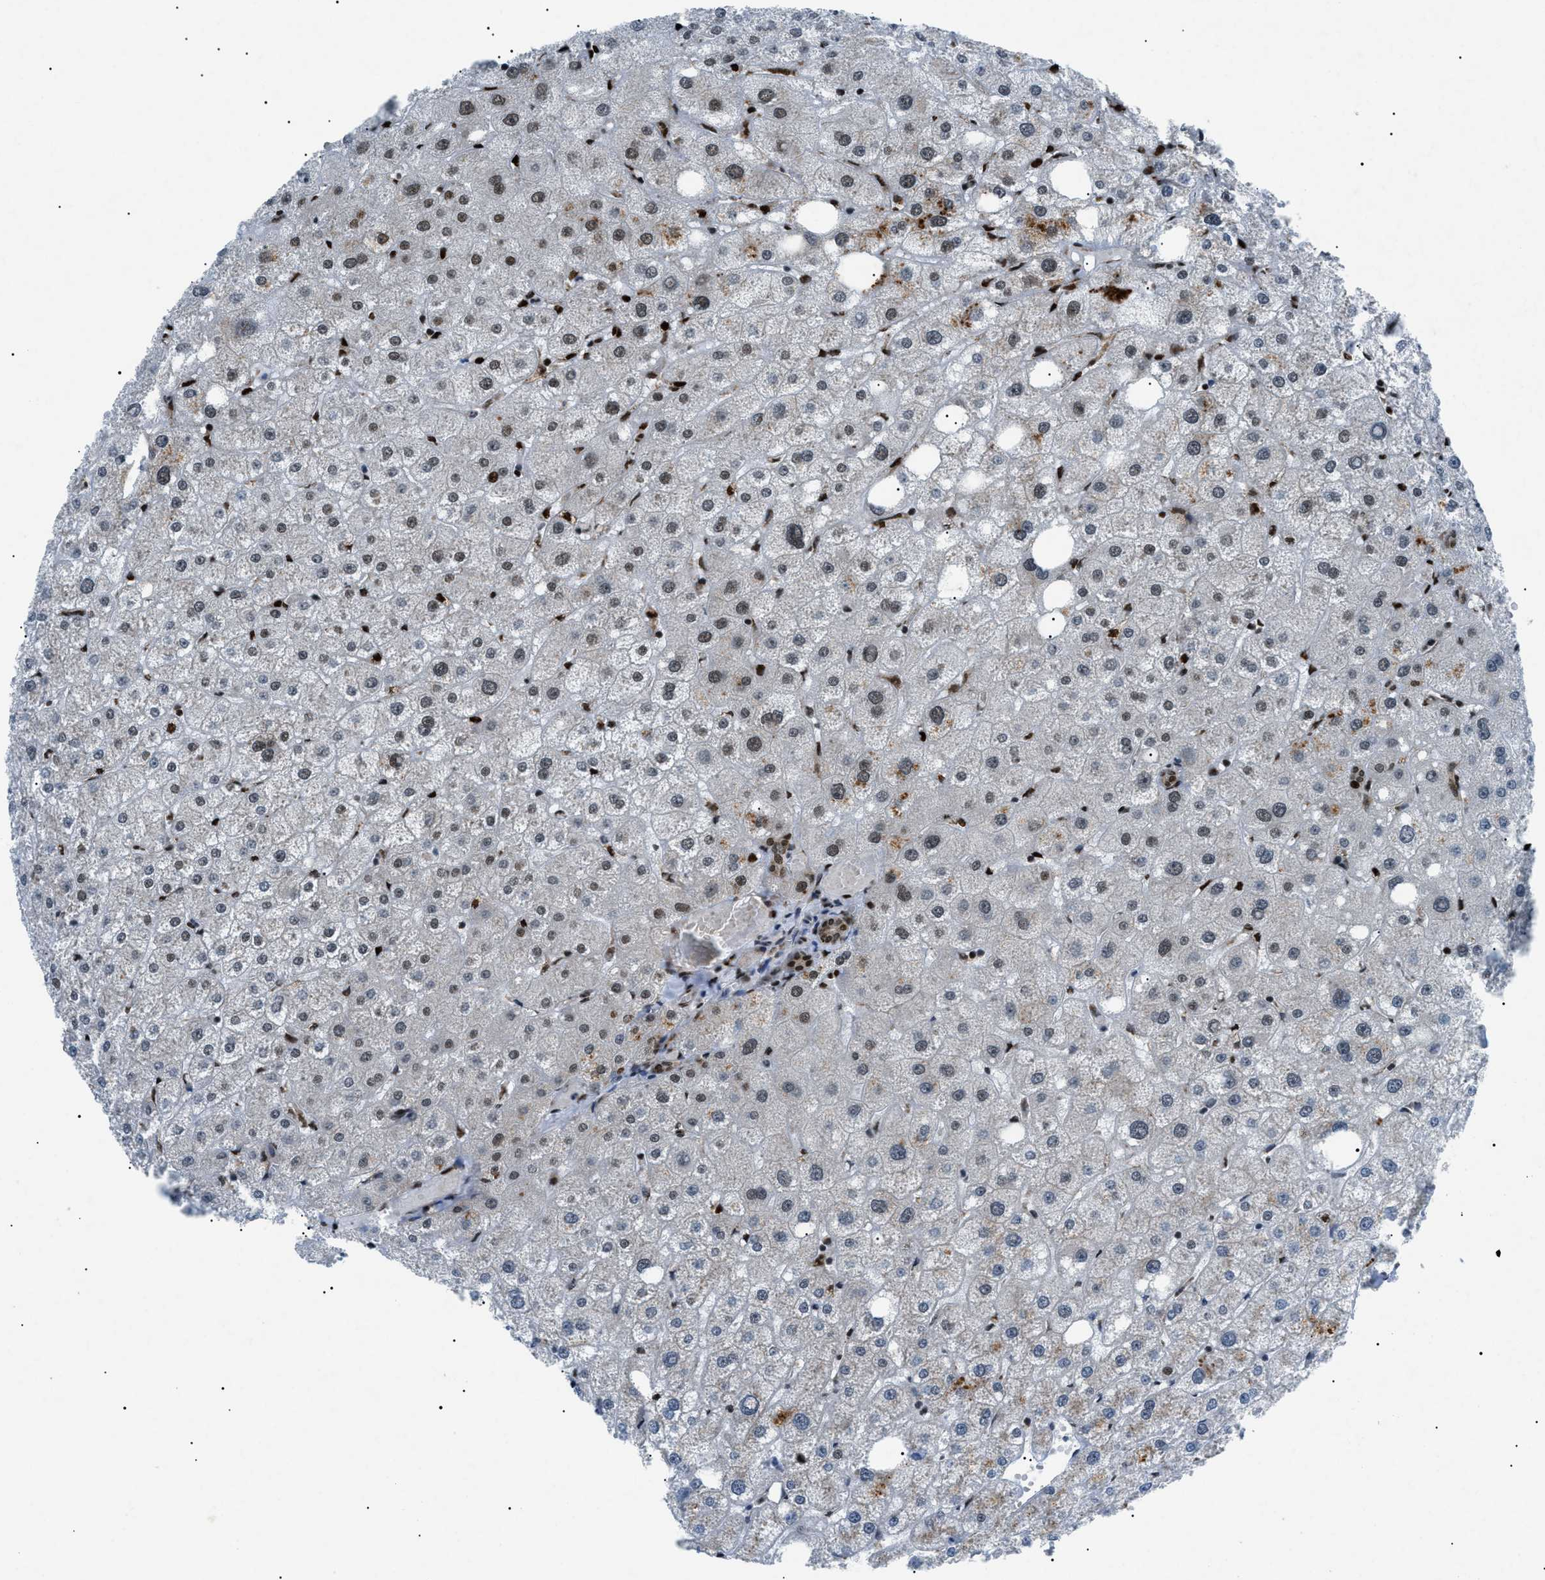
{"staining": {"intensity": "moderate", "quantity": ">75%", "location": "nuclear"}, "tissue": "liver", "cell_type": "Cholangiocytes", "image_type": "normal", "snomed": [{"axis": "morphology", "description": "Normal tissue, NOS"}, {"axis": "topography", "description": "Liver"}], "caption": "Immunohistochemical staining of normal human liver demonstrates moderate nuclear protein positivity in approximately >75% of cholangiocytes.", "gene": "HNRNPK", "patient": {"sex": "male", "age": 73}}